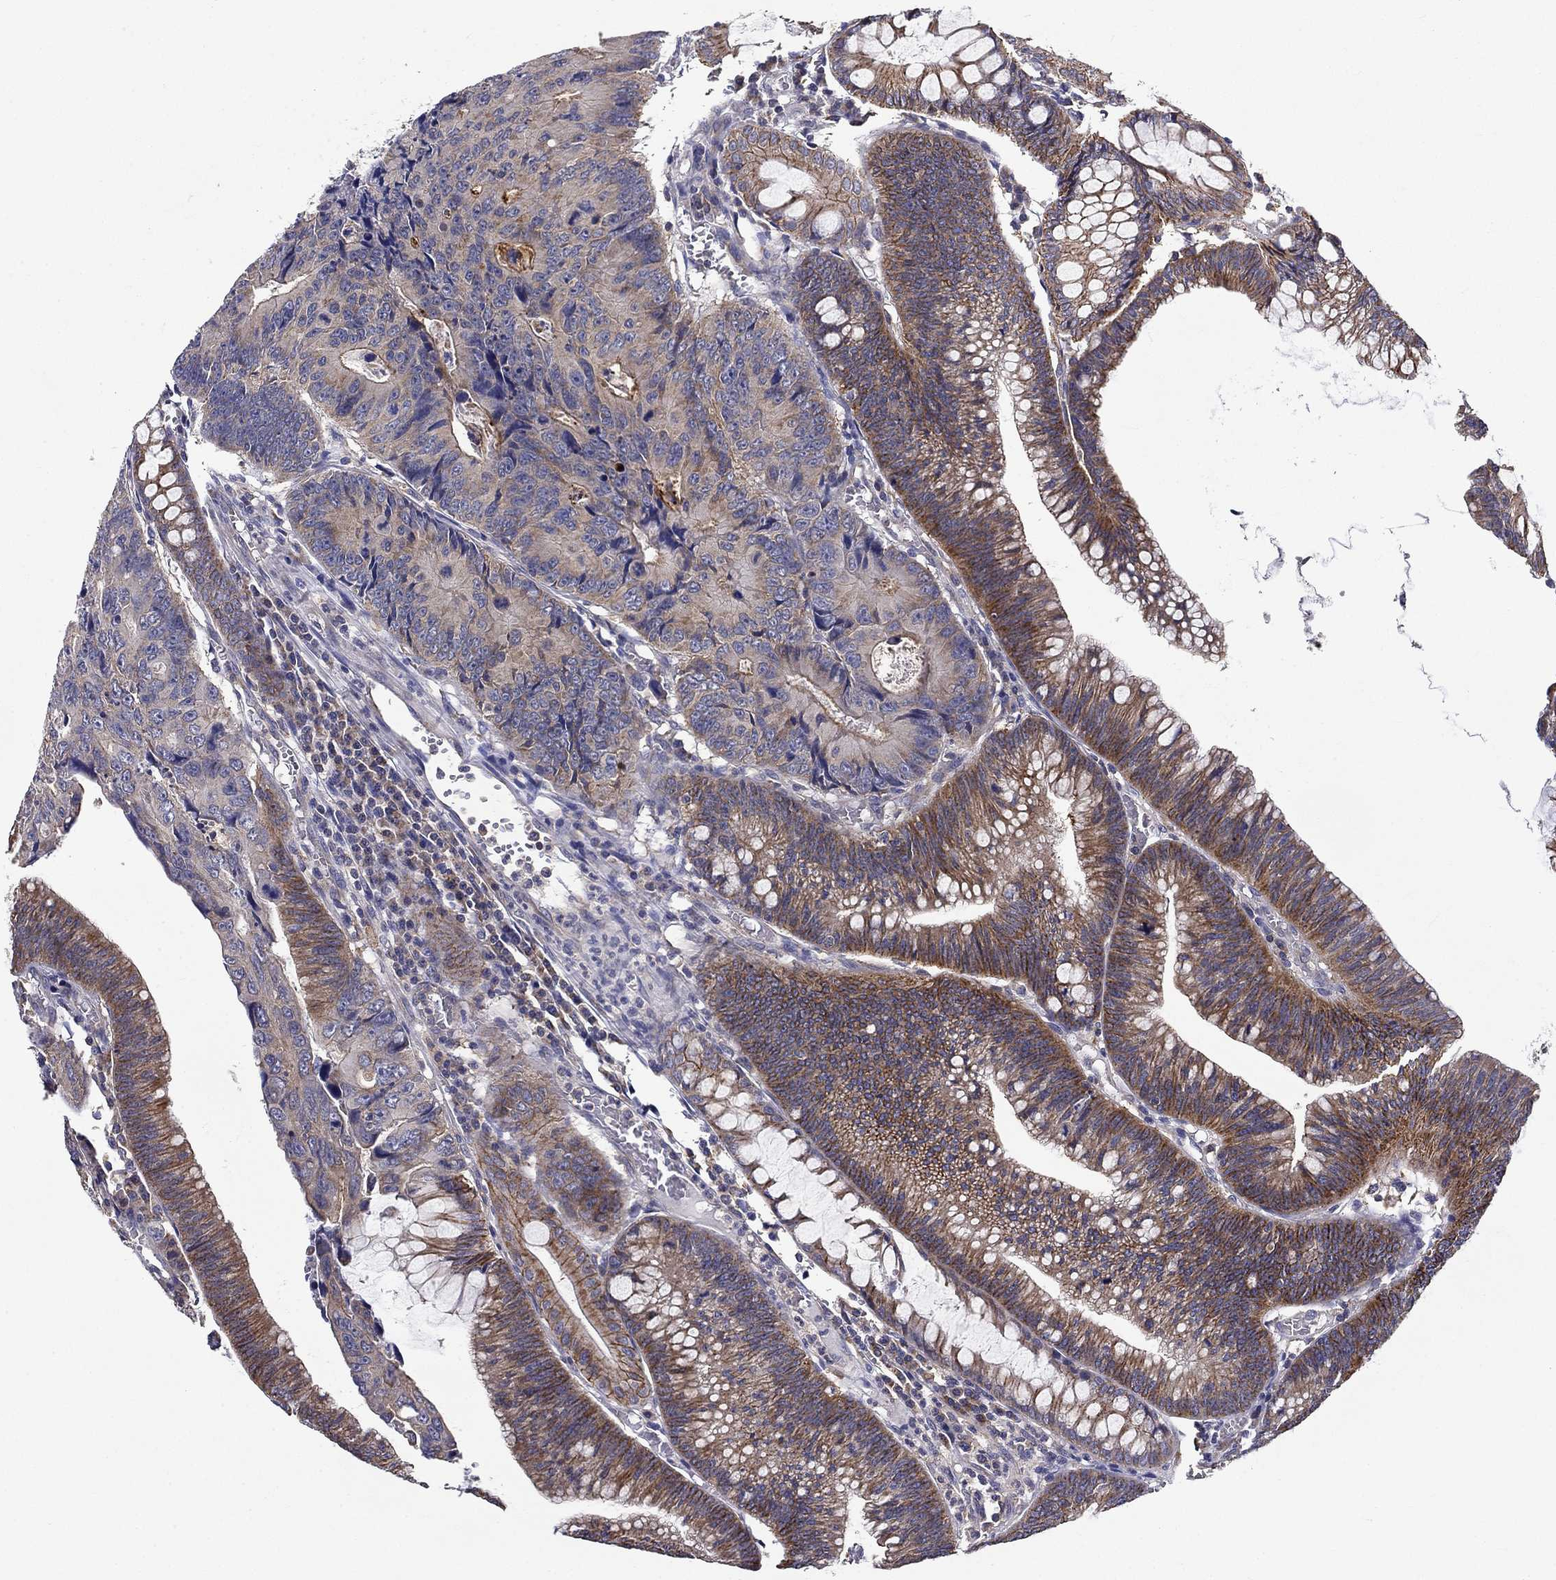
{"staining": {"intensity": "strong", "quantity": "25%-75%", "location": "cytoplasmic/membranous"}, "tissue": "colorectal cancer", "cell_type": "Tumor cells", "image_type": "cancer", "snomed": [{"axis": "morphology", "description": "Adenocarcinoma, NOS"}, {"axis": "topography", "description": "Colon"}], "caption": "Brown immunohistochemical staining in colorectal cancer (adenocarcinoma) exhibits strong cytoplasmic/membranous staining in approximately 25%-75% of tumor cells. The protein is shown in brown color, while the nuclei are stained blue.", "gene": "ALDH4A1", "patient": {"sex": "female", "age": 87}}